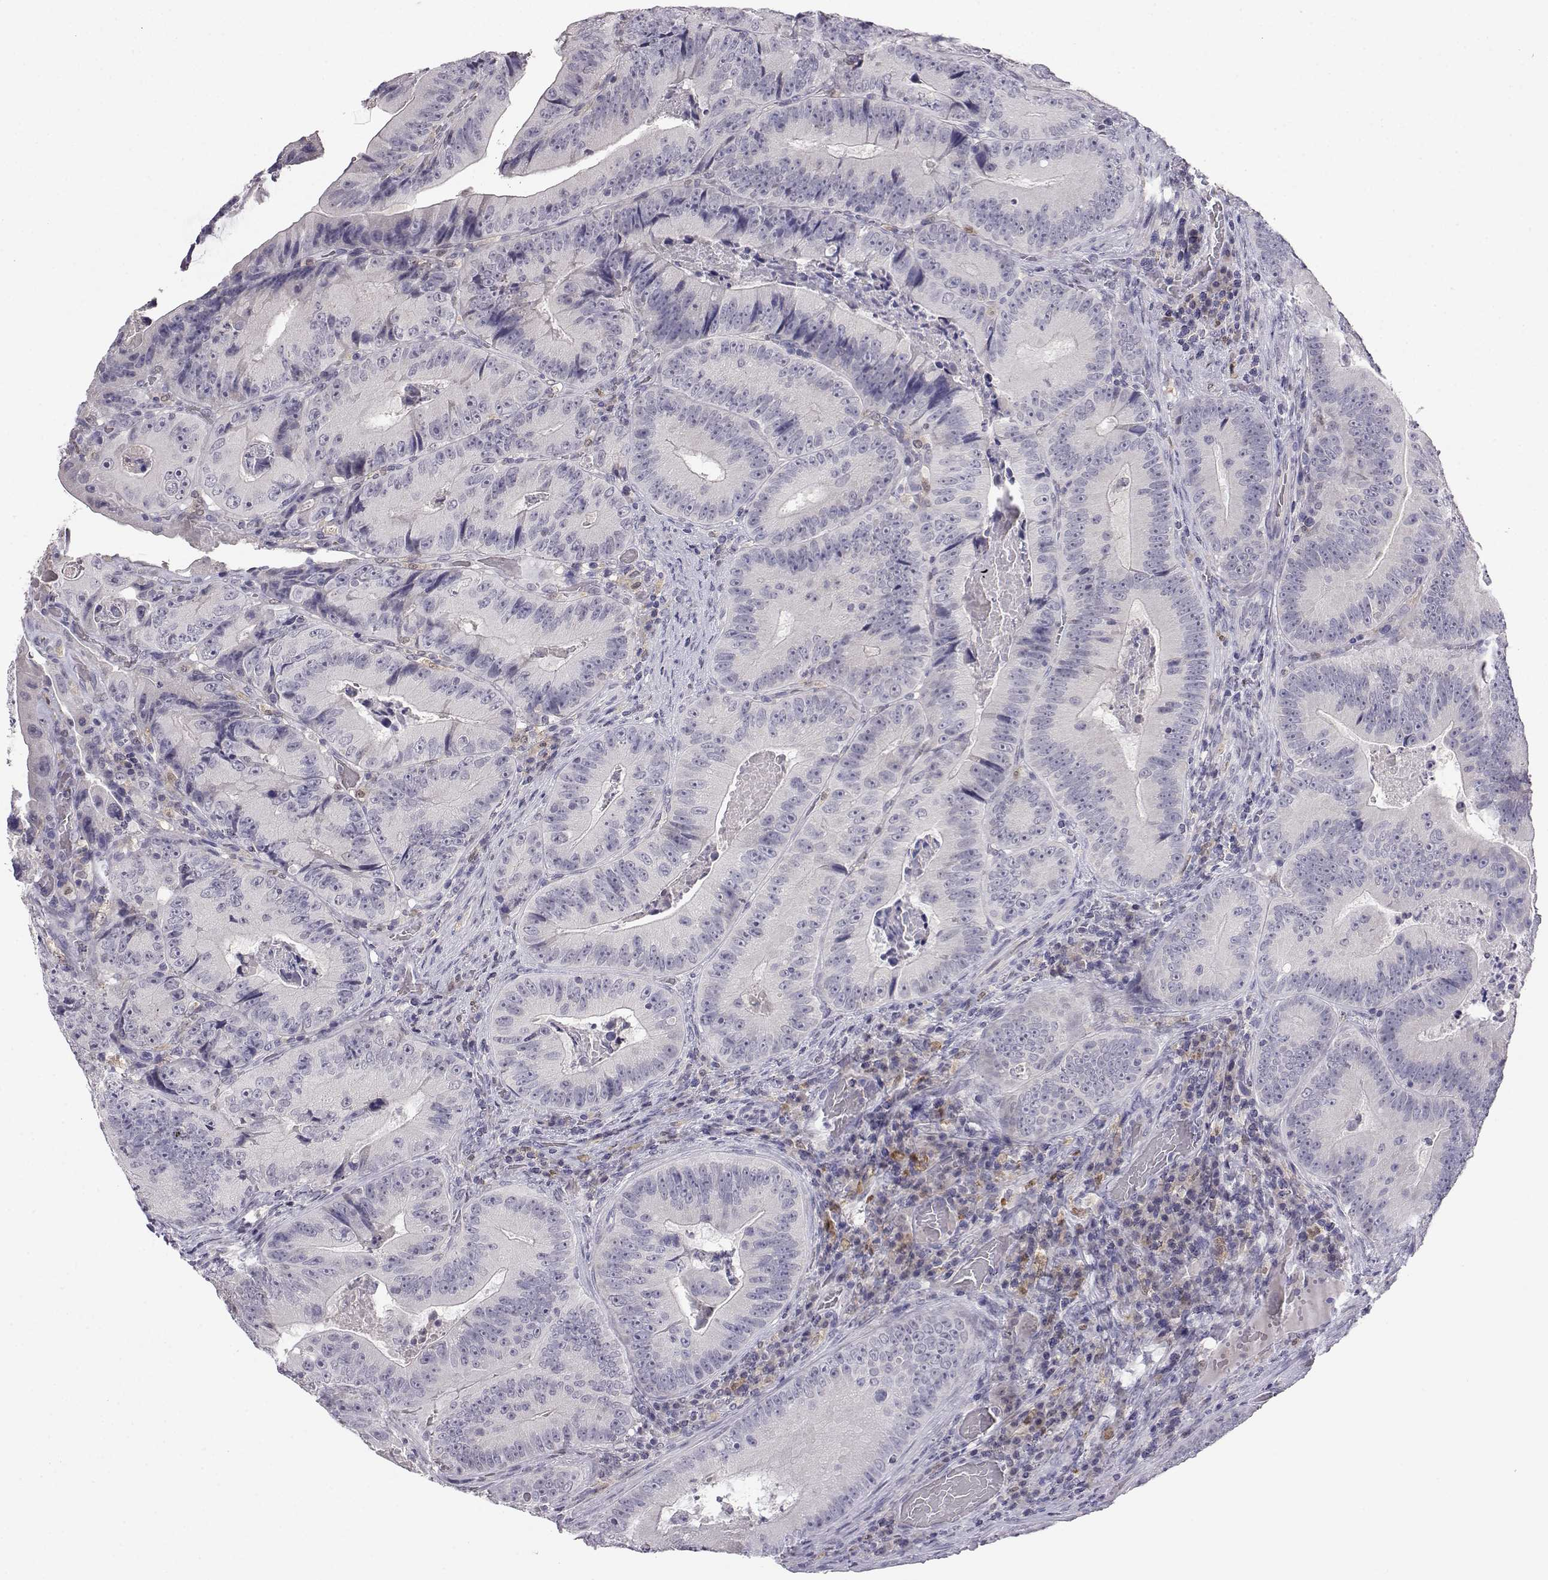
{"staining": {"intensity": "negative", "quantity": "none", "location": "none"}, "tissue": "colorectal cancer", "cell_type": "Tumor cells", "image_type": "cancer", "snomed": [{"axis": "morphology", "description": "Adenocarcinoma, NOS"}, {"axis": "topography", "description": "Colon"}], "caption": "A photomicrograph of human colorectal cancer (adenocarcinoma) is negative for staining in tumor cells.", "gene": "AKR1B1", "patient": {"sex": "female", "age": 86}}